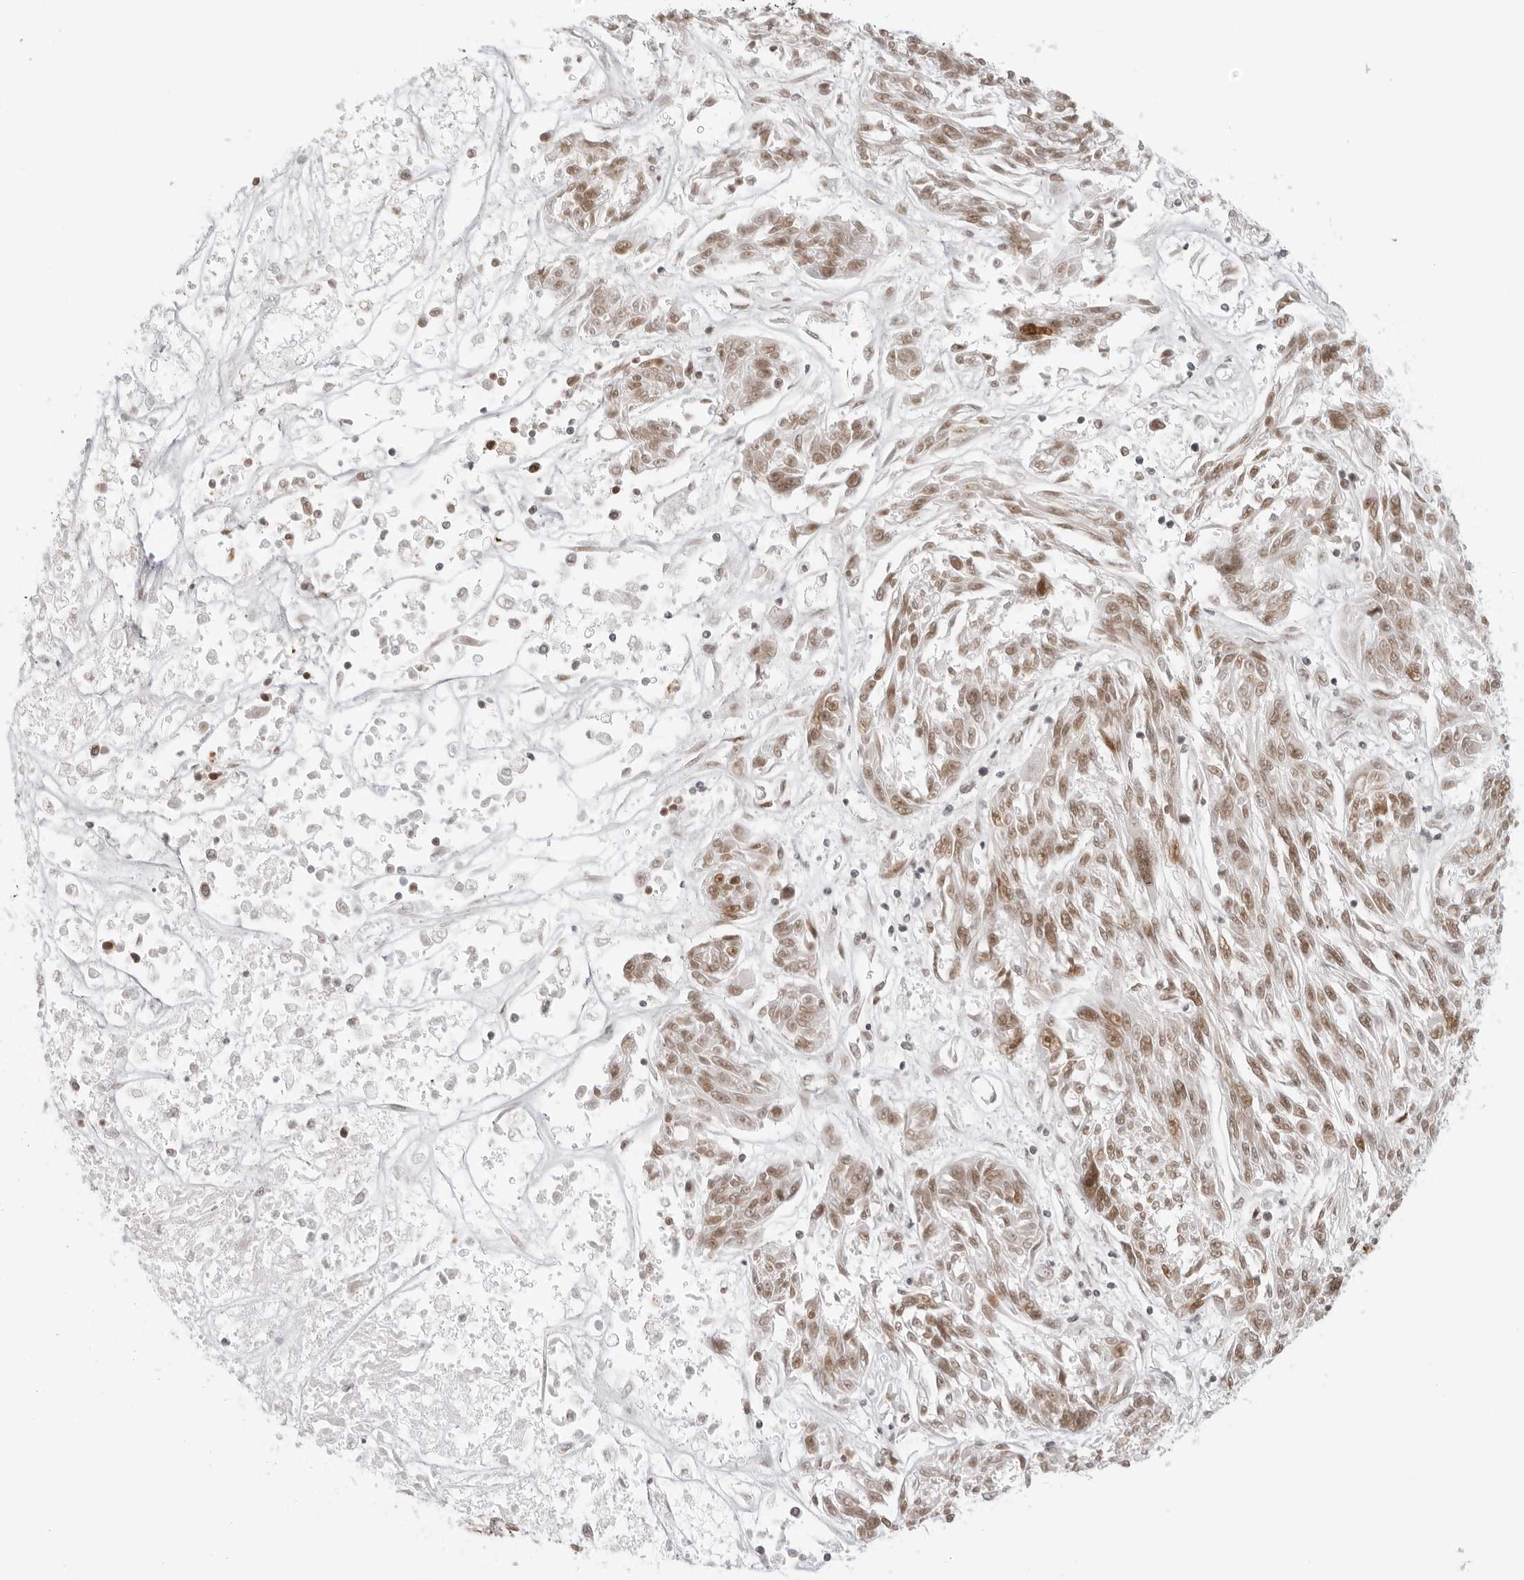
{"staining": {"intensity": "moderate", "quantity": ">75%", "location": "nuclear"}, "tissue": "melanoma", "cell_type": "Tumor cells", "image_type": "cancer", "snomed": [{"axis": "morphology", "description": "Malignant melanoma, NOS"}, {"axis": "topography", "description": "Skin"}], "caption": "Protein staining of melanoma tissue shows moderate nuclear staining in about >75% of tumor cells.", "gene": "RCC1", "patient": {"sex": "male", "age": 53}}